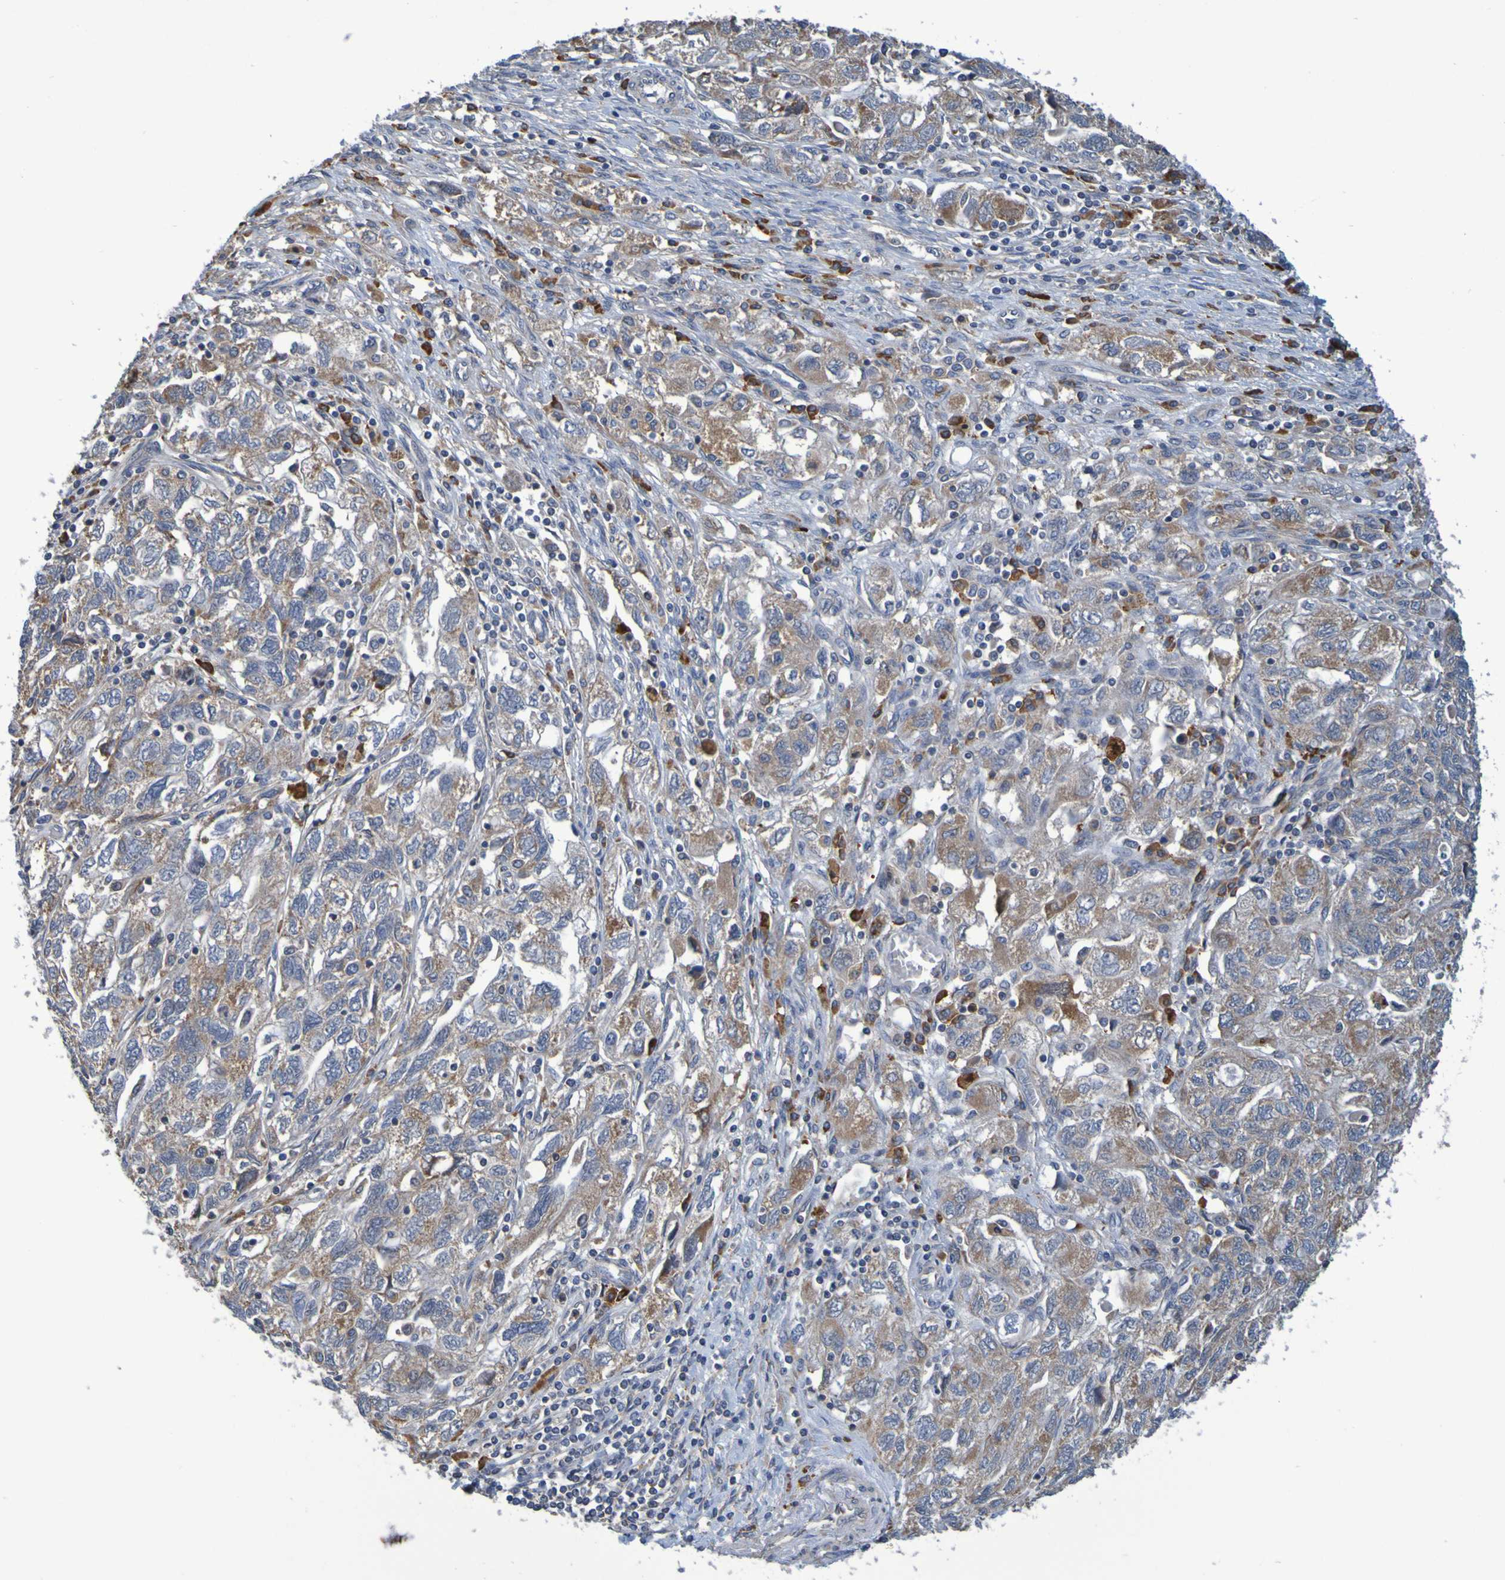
{"staining": {"intensity": "moderate", "quantity": ">75%", "location": "cytoplasmic/membranous"}, "tissue": "ovarian cancer", "cell_type": "Tumor cells", "image_type": "cancer", "snomed": [{"axis": "morphology", "description": "Carcinoma, NOS"}, {"axis": "morphology", "description": "Cystadenocarcinoma, serous, NOS"}, {"axis": "topography", "description": "Ovary"}], "caption": "This is an image of immunohistochemistry staining of ovarian carcinoma, which shows moderate staining in the cytoplasmic/membranous of tumor cells.", "gene": "CLDN18", "patient": {"sex": "female", "age": 69}}